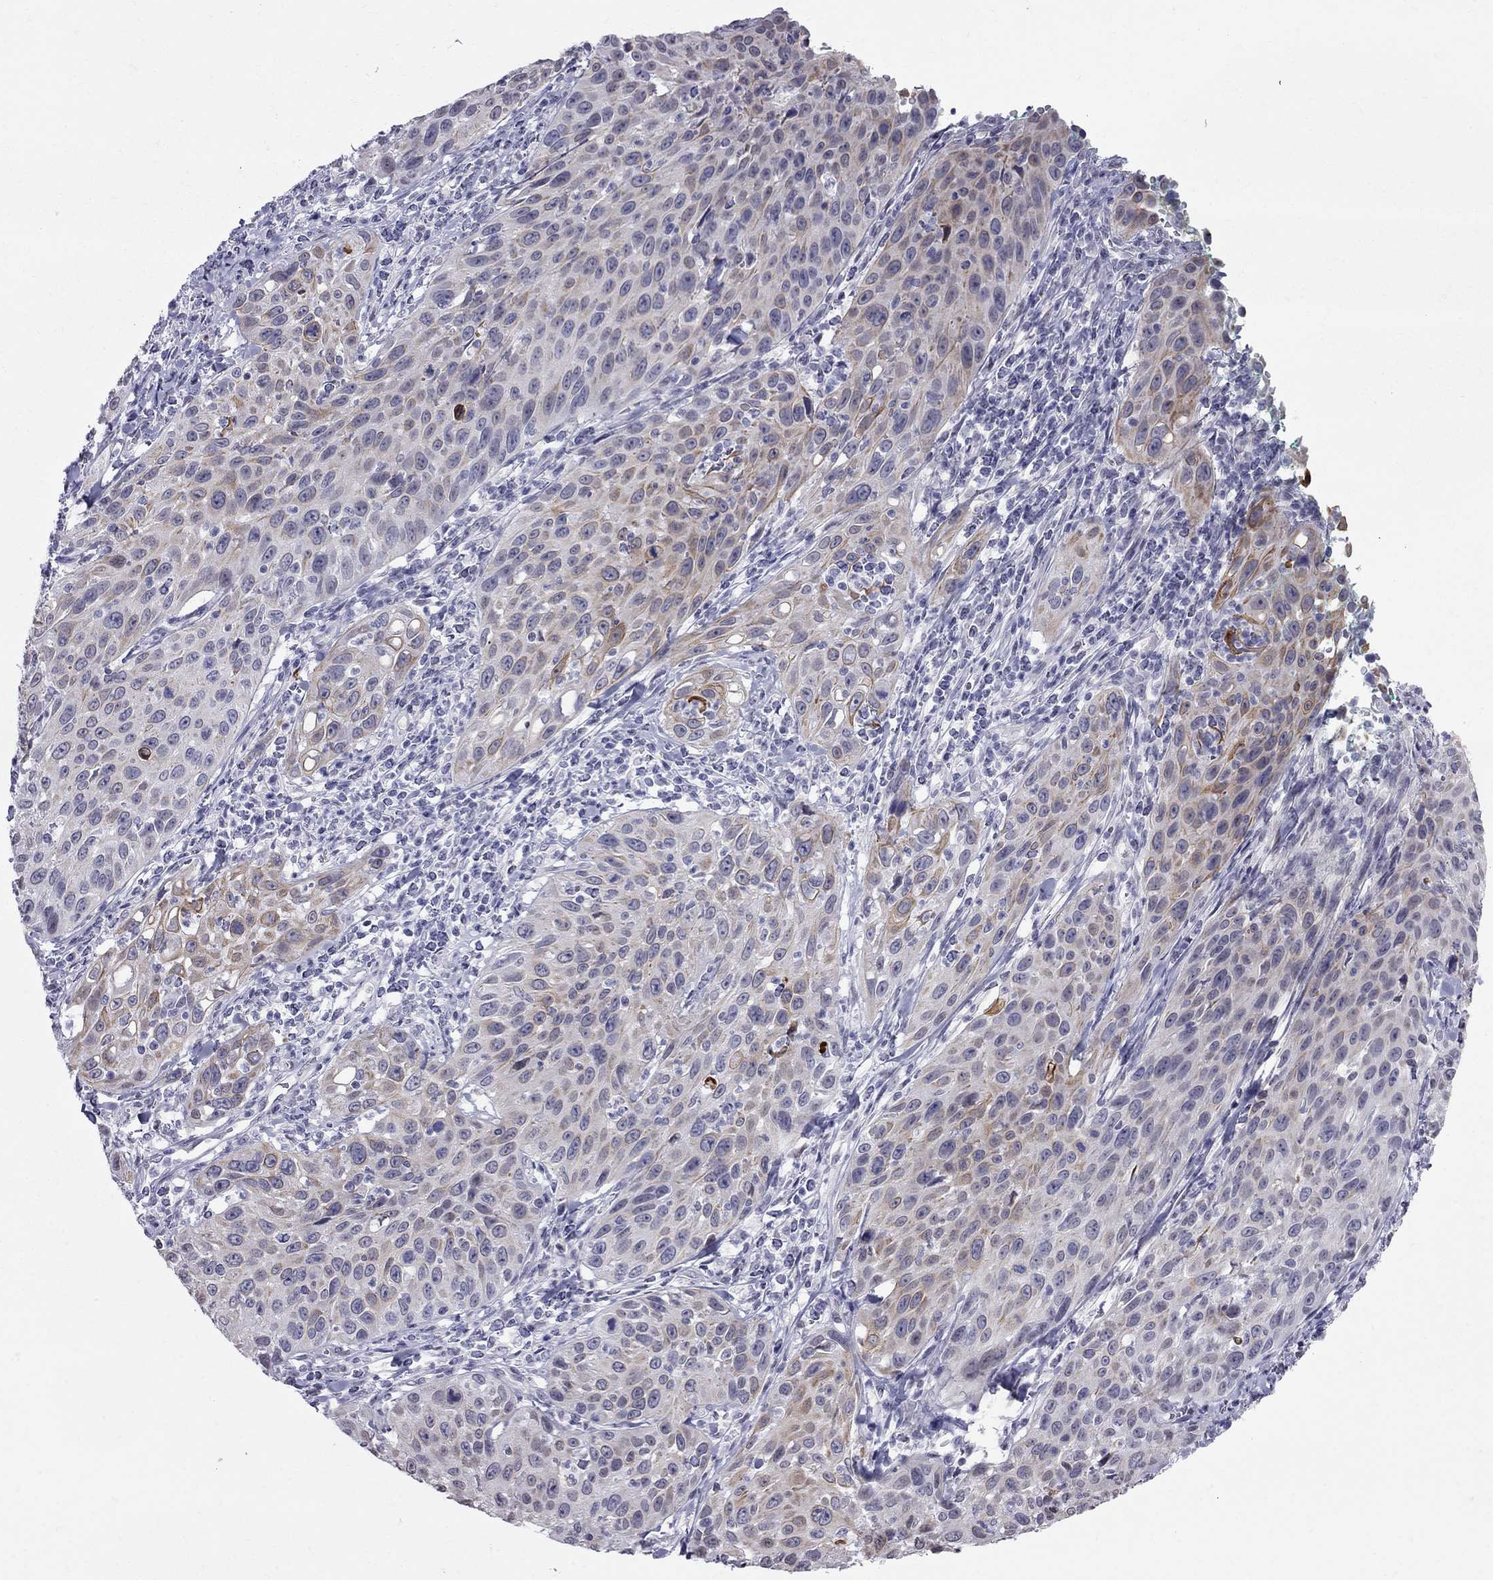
{"staining": {"intensity": "moderate", "quantity": "25%-75%", "location": "cytoplasmic/membranous"}, "tissue": "cervical cancer", "cell_type": "Tumor cells", "image_type": "cancer", "snomed": [{"axis": "morphology", "description": "Squamous cell carcinoma, NOS"}, {"axis": "topography", "description": "Cervix"}], "caption": "High-power microscopy captured an IHC image of cervical cancer (squamous cell carcinoma), revealing moderate cytoplasmic/membranous positivity in about 25%-75% of tumor cells. The staining is performed using DAB (3,3'-diaminobenzidine) brown chromogen to label protein expression. The nuclei are counter-stained blue using hematoxylin.", "gene": "MUC15", "patient": {"sex": "female", "age": 26}}